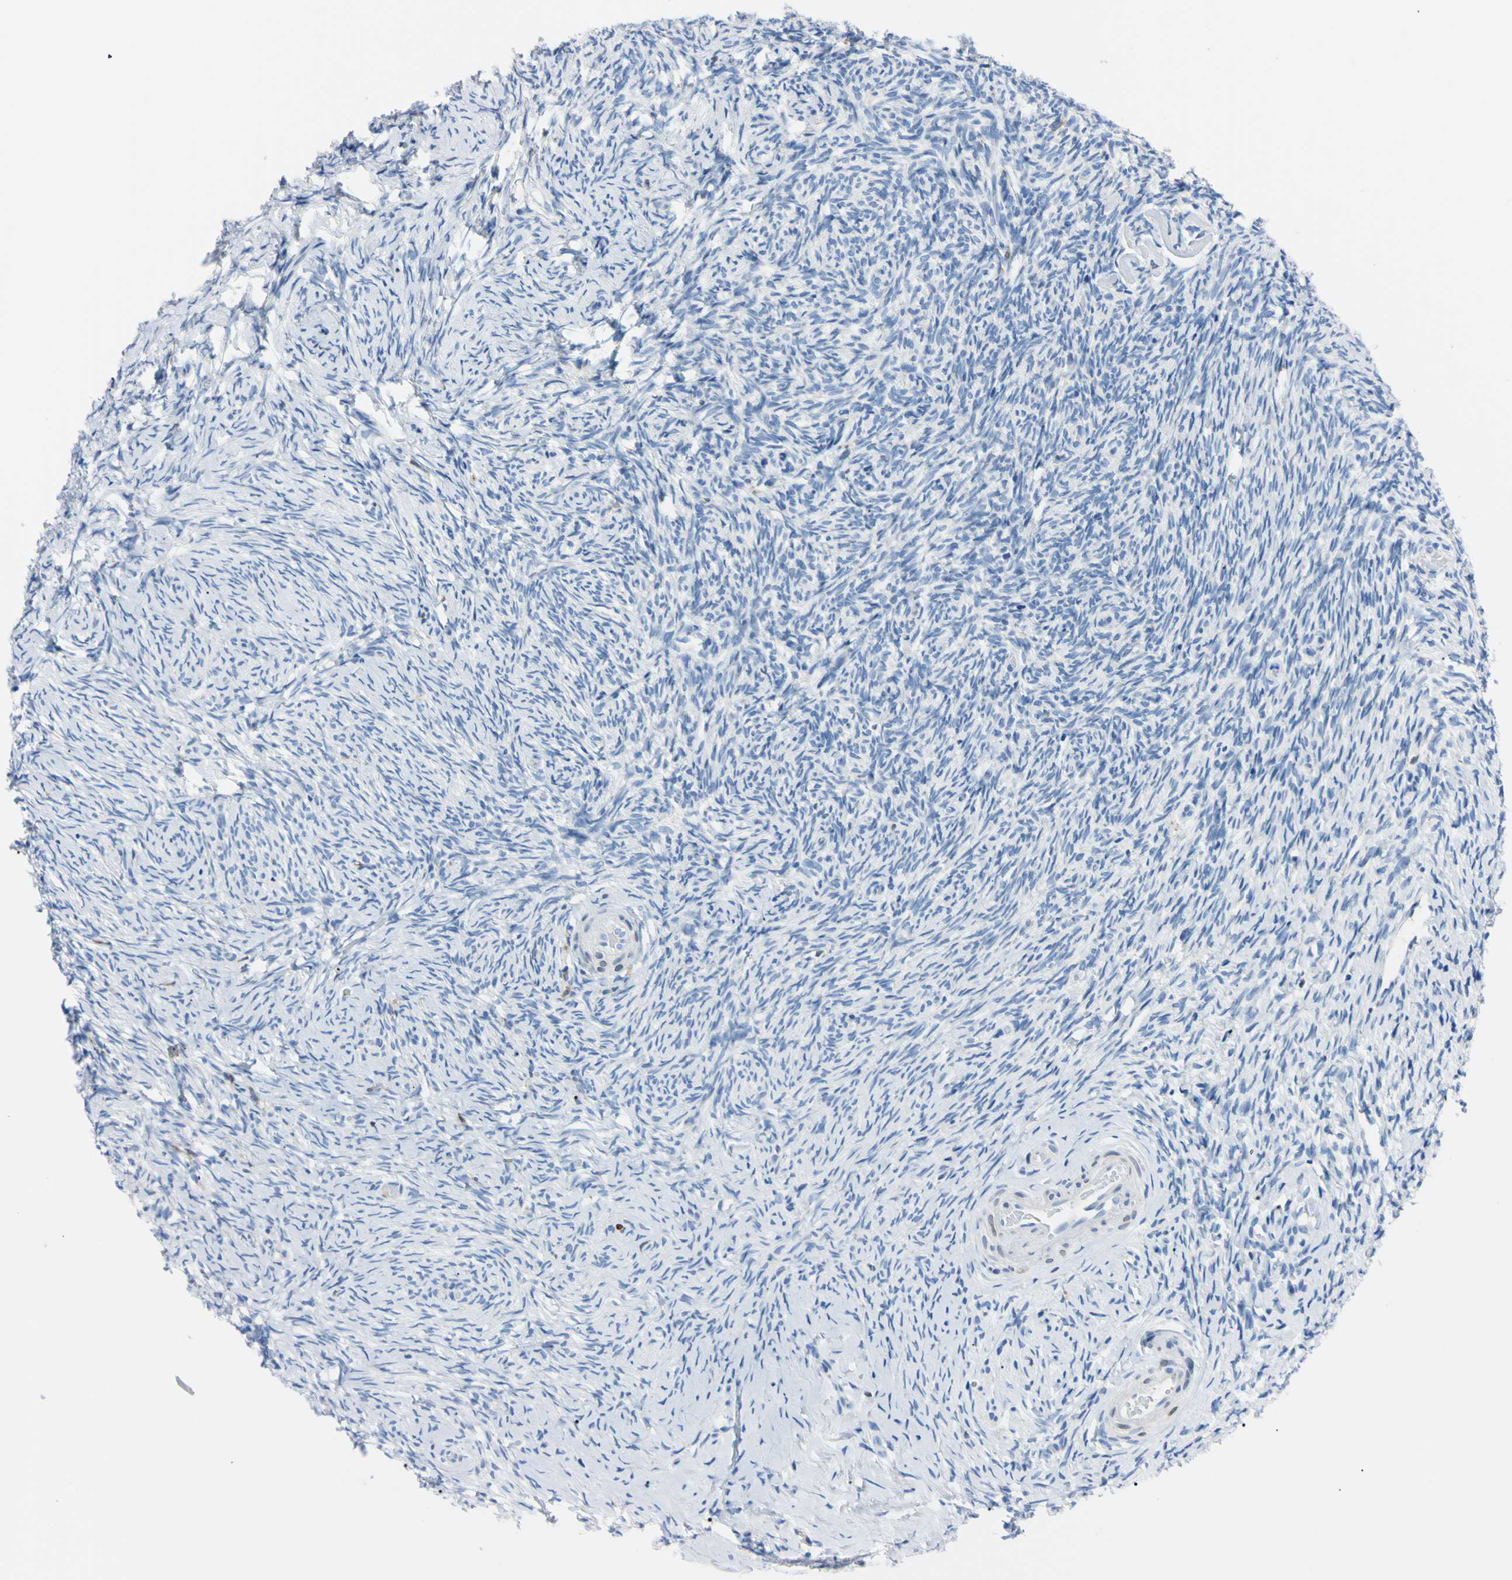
{"staining": {"intensity": "negative", "quantity": "none", "location": "none"}, "tissue": "ovary", "cell_type": "Ovarian stroma cells", "image_type": "normal", "snomed": [{"axis": "morphology", "description": "Normal tissue, NOS"}, {"axis": "topography", "description": "Ovary"}], "caption": "Immunohistochemistry (IHC) micrograph of benign ovary: ovary stained with DAB (3,3'-diaminobenzidine) shows no significant protein expression in ovarian stroma cells.", "gene": "NCF4", "patient": {"sex": "female", "age": 60}}